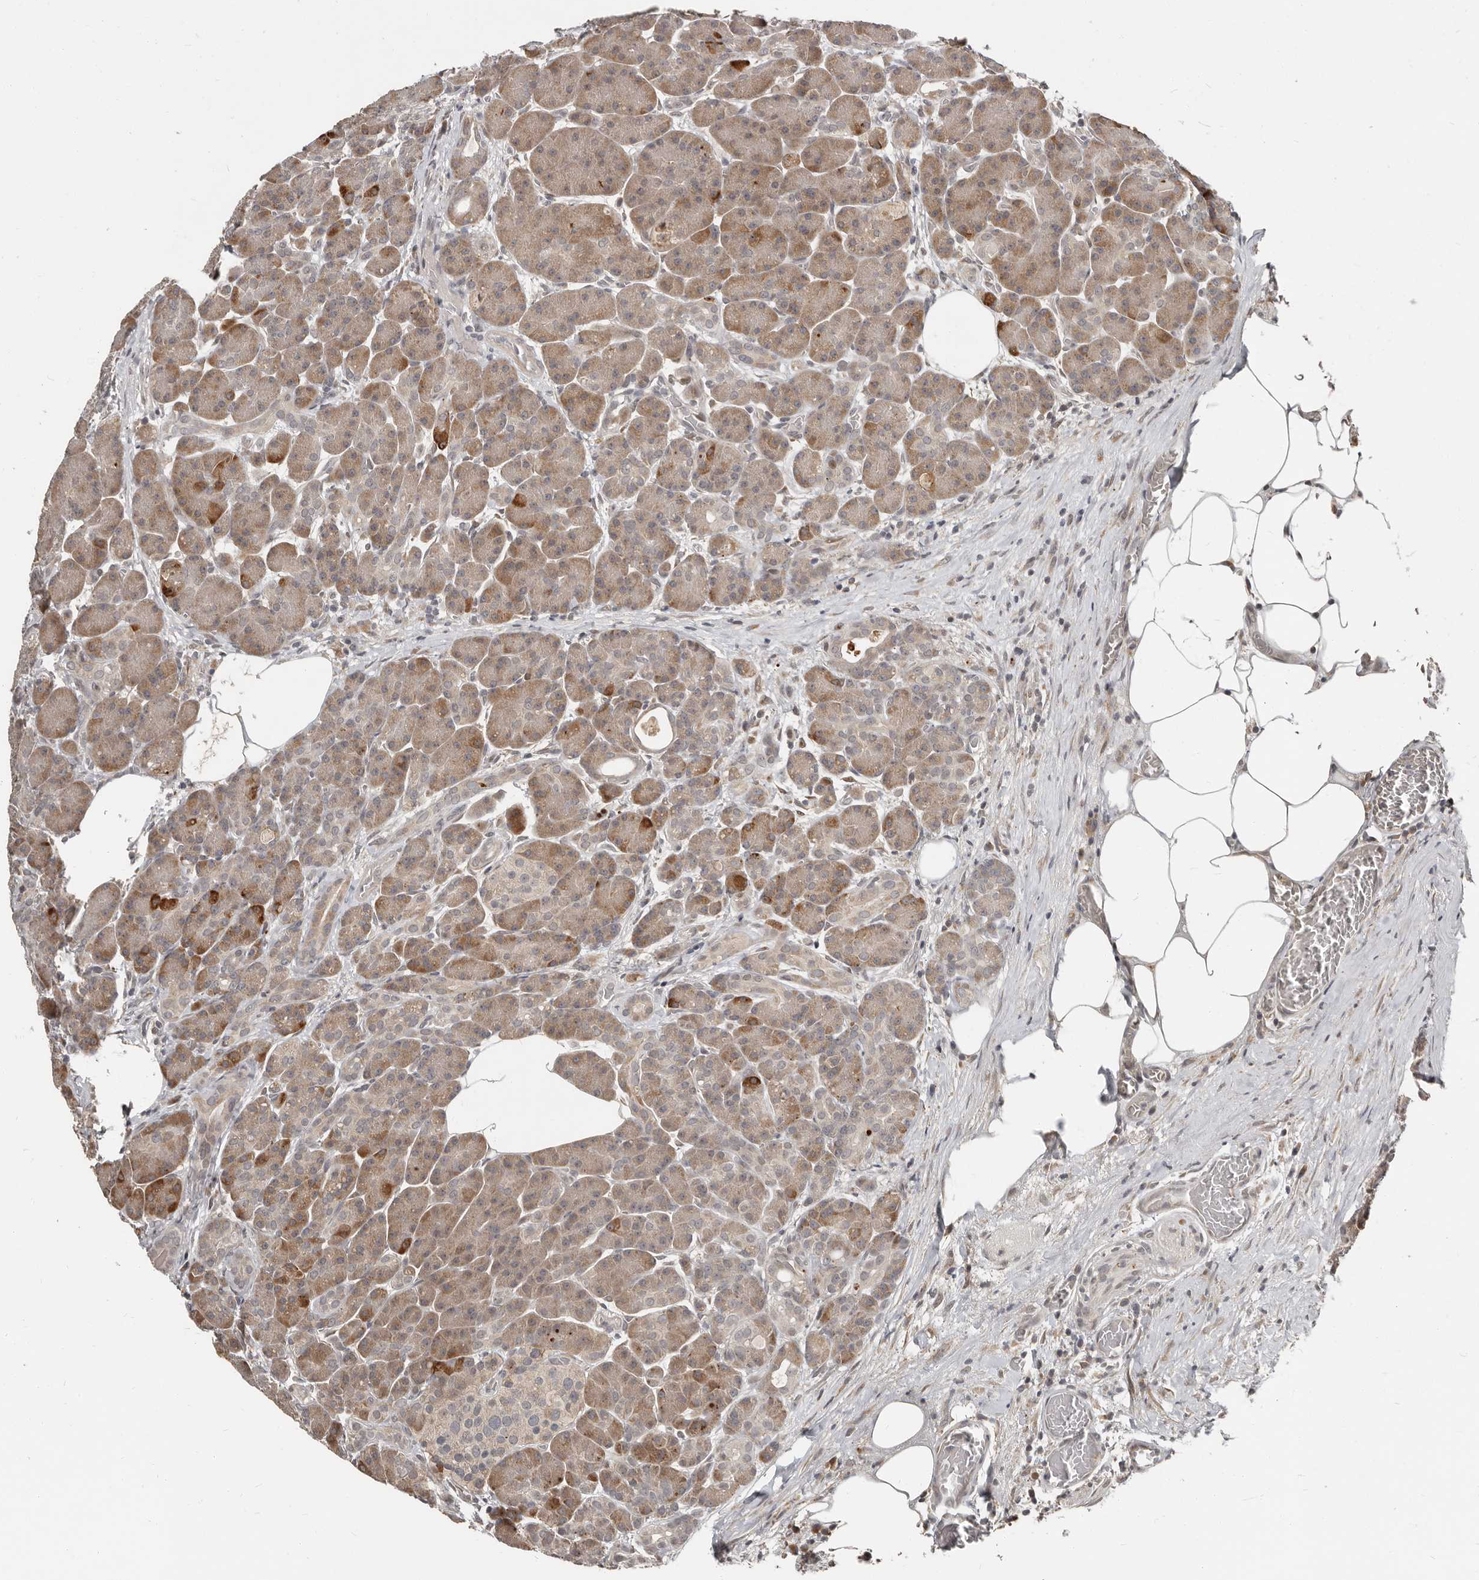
{"staining": {"intensity": "strong", "quantity": "<25%", "location": "cytoplasmic/membranous"}, "tissue": "pancreas", "cell_type": "Exocrine glandular cells", "image_type": "normal", "snomed": [{"axis": "morphology", "description": "Normal tissue, NOS"}, {"axis": "topography", "description": "Pancreas"}], "caption": "DAB immunohistochemical staining of benign human pancreas demonstrates strong cytoplasmic/membranous protein staining in about <25% of exocrine glandular cells.", "gene": "APOL6", "patient": {"sex": "male", "age": 63}}